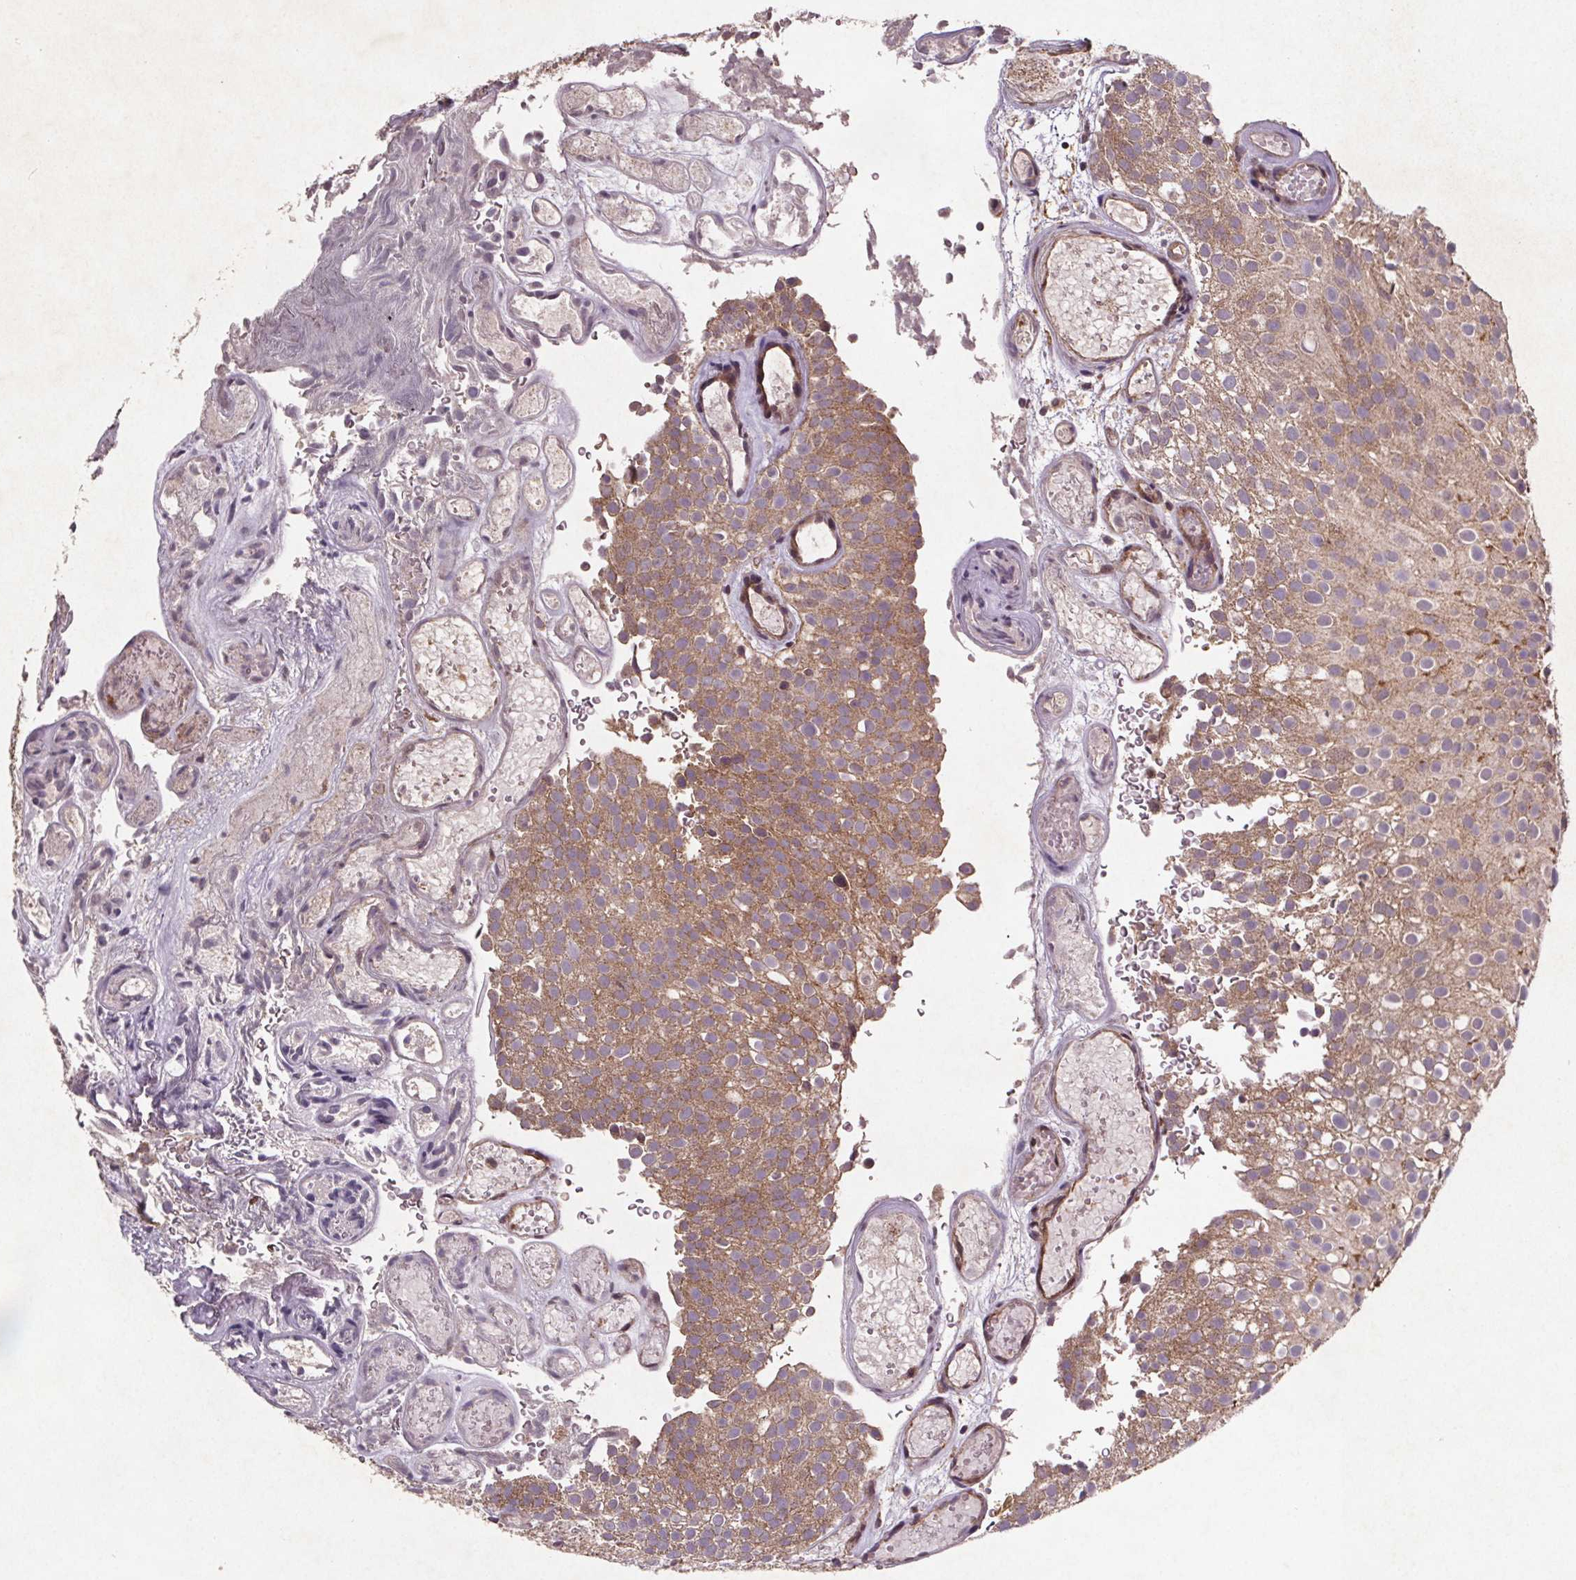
{"staining": {"intensity": "moderate", "quantity": ">75%", "location": "cytoplasmic/membranous"}, "tissue": "urothelial cancer", "cell_type": "Tumor cells", "image_type": "cancer", "snomed": [{"axis": "morphology", "description": "Urothelial carcinoma, Low grade"}, {"axis": "topography", "description": "Urinary bladder"}], "caption": "IHC histopathology image of urothelial carcinoma (low-grade) stained for a protein (brown), which displays medium levels of moderate cytoplasmic/membranous positivity in approximately >75% of tumor cells.", "gene": "STRN3", "patient": {"sex": "male", "age": 78}}